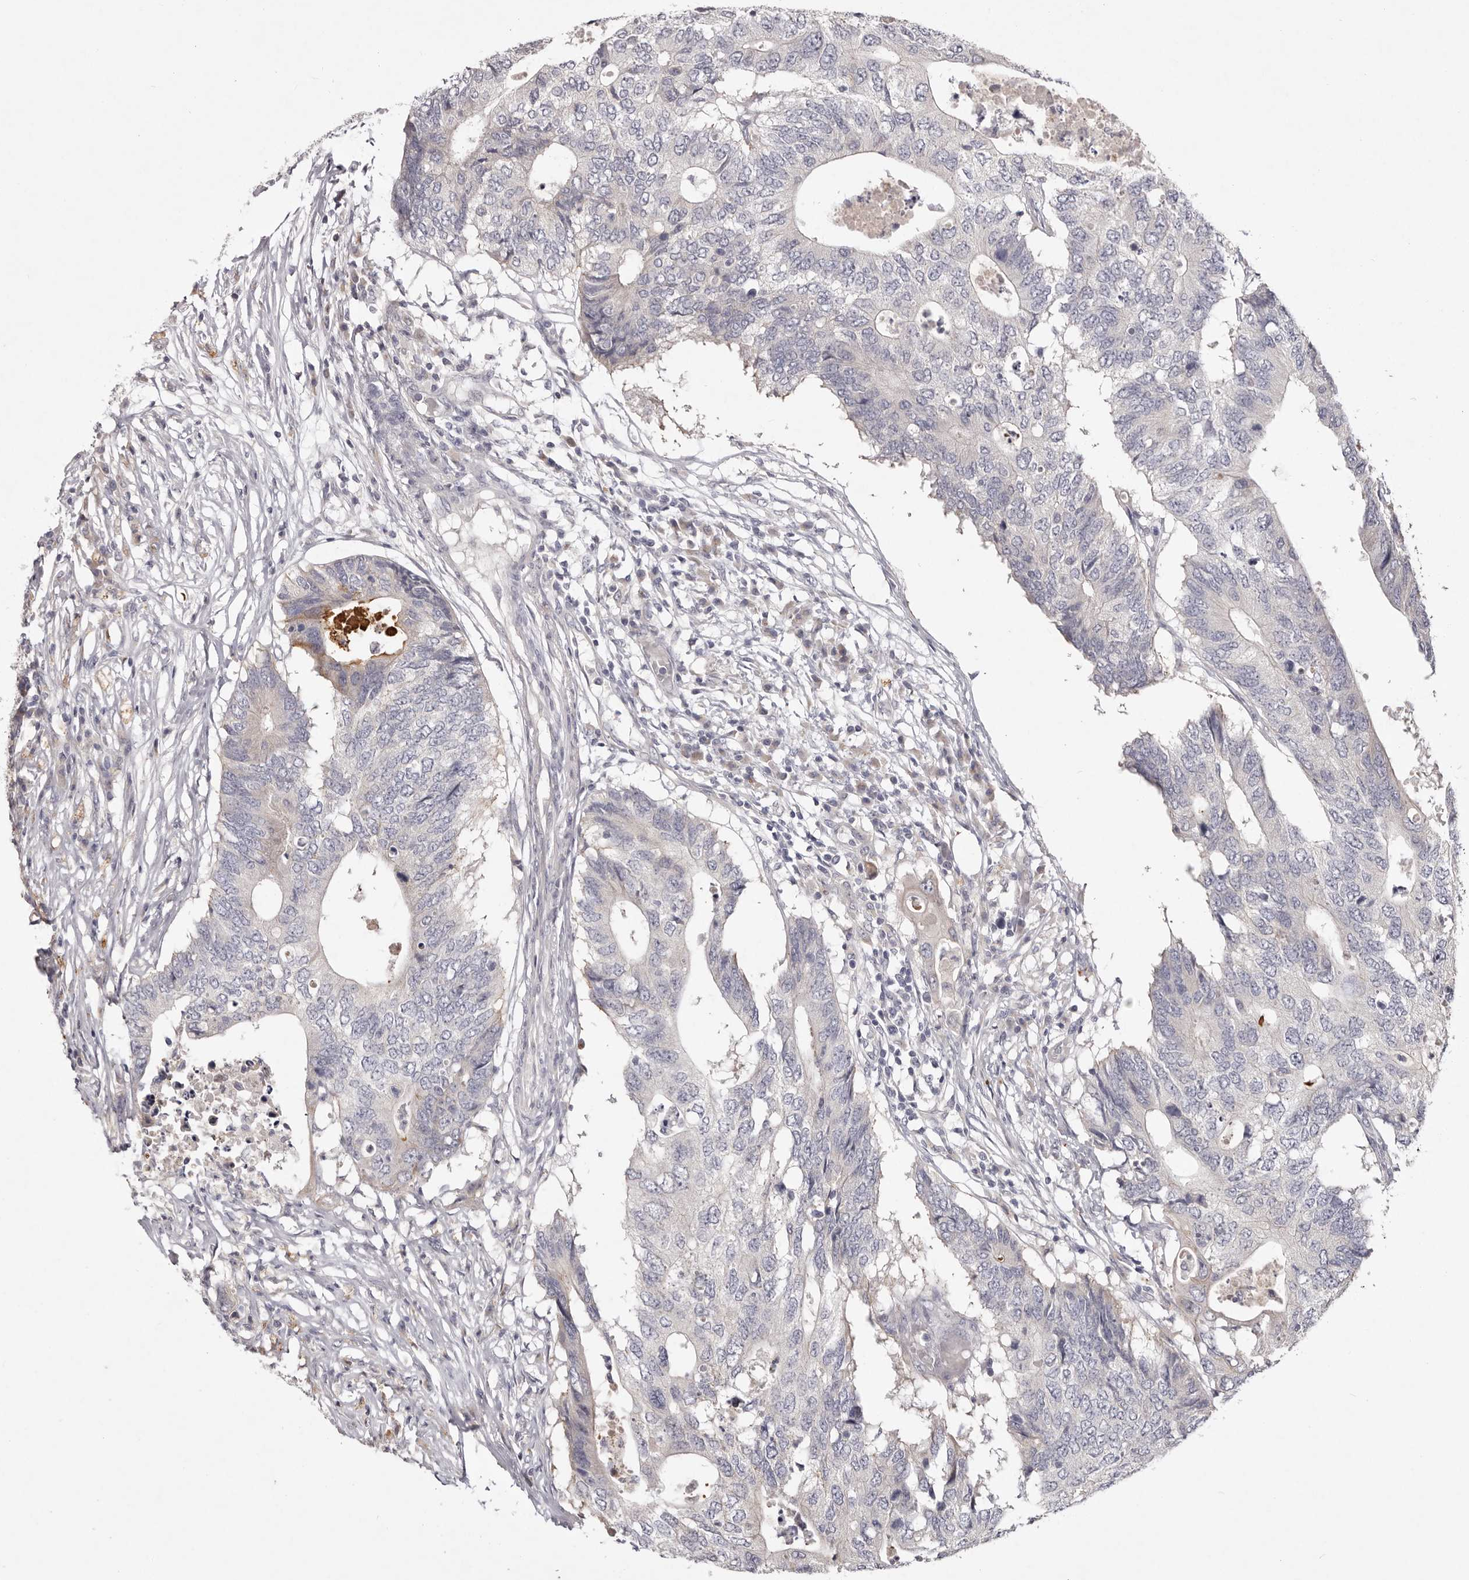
{"staining": {"intensity": "negative", "quantity": "none", "location": "none"}, "tissue": "colorectal cancer", "cell_type": "Tumor cells", "image_type": "cancer", "snomed": [{"axis": "morphology", "description": "Adenocarcinoma, NOS"}, {"axis": "topography", "description": "Colon"}], "caption": "DAB immunohistochemical staining of human colorectal cancer reveals no significant expression in tumor cells.", "gene": "GARNL3", "patient": {"sex": "male", "age": 71}}